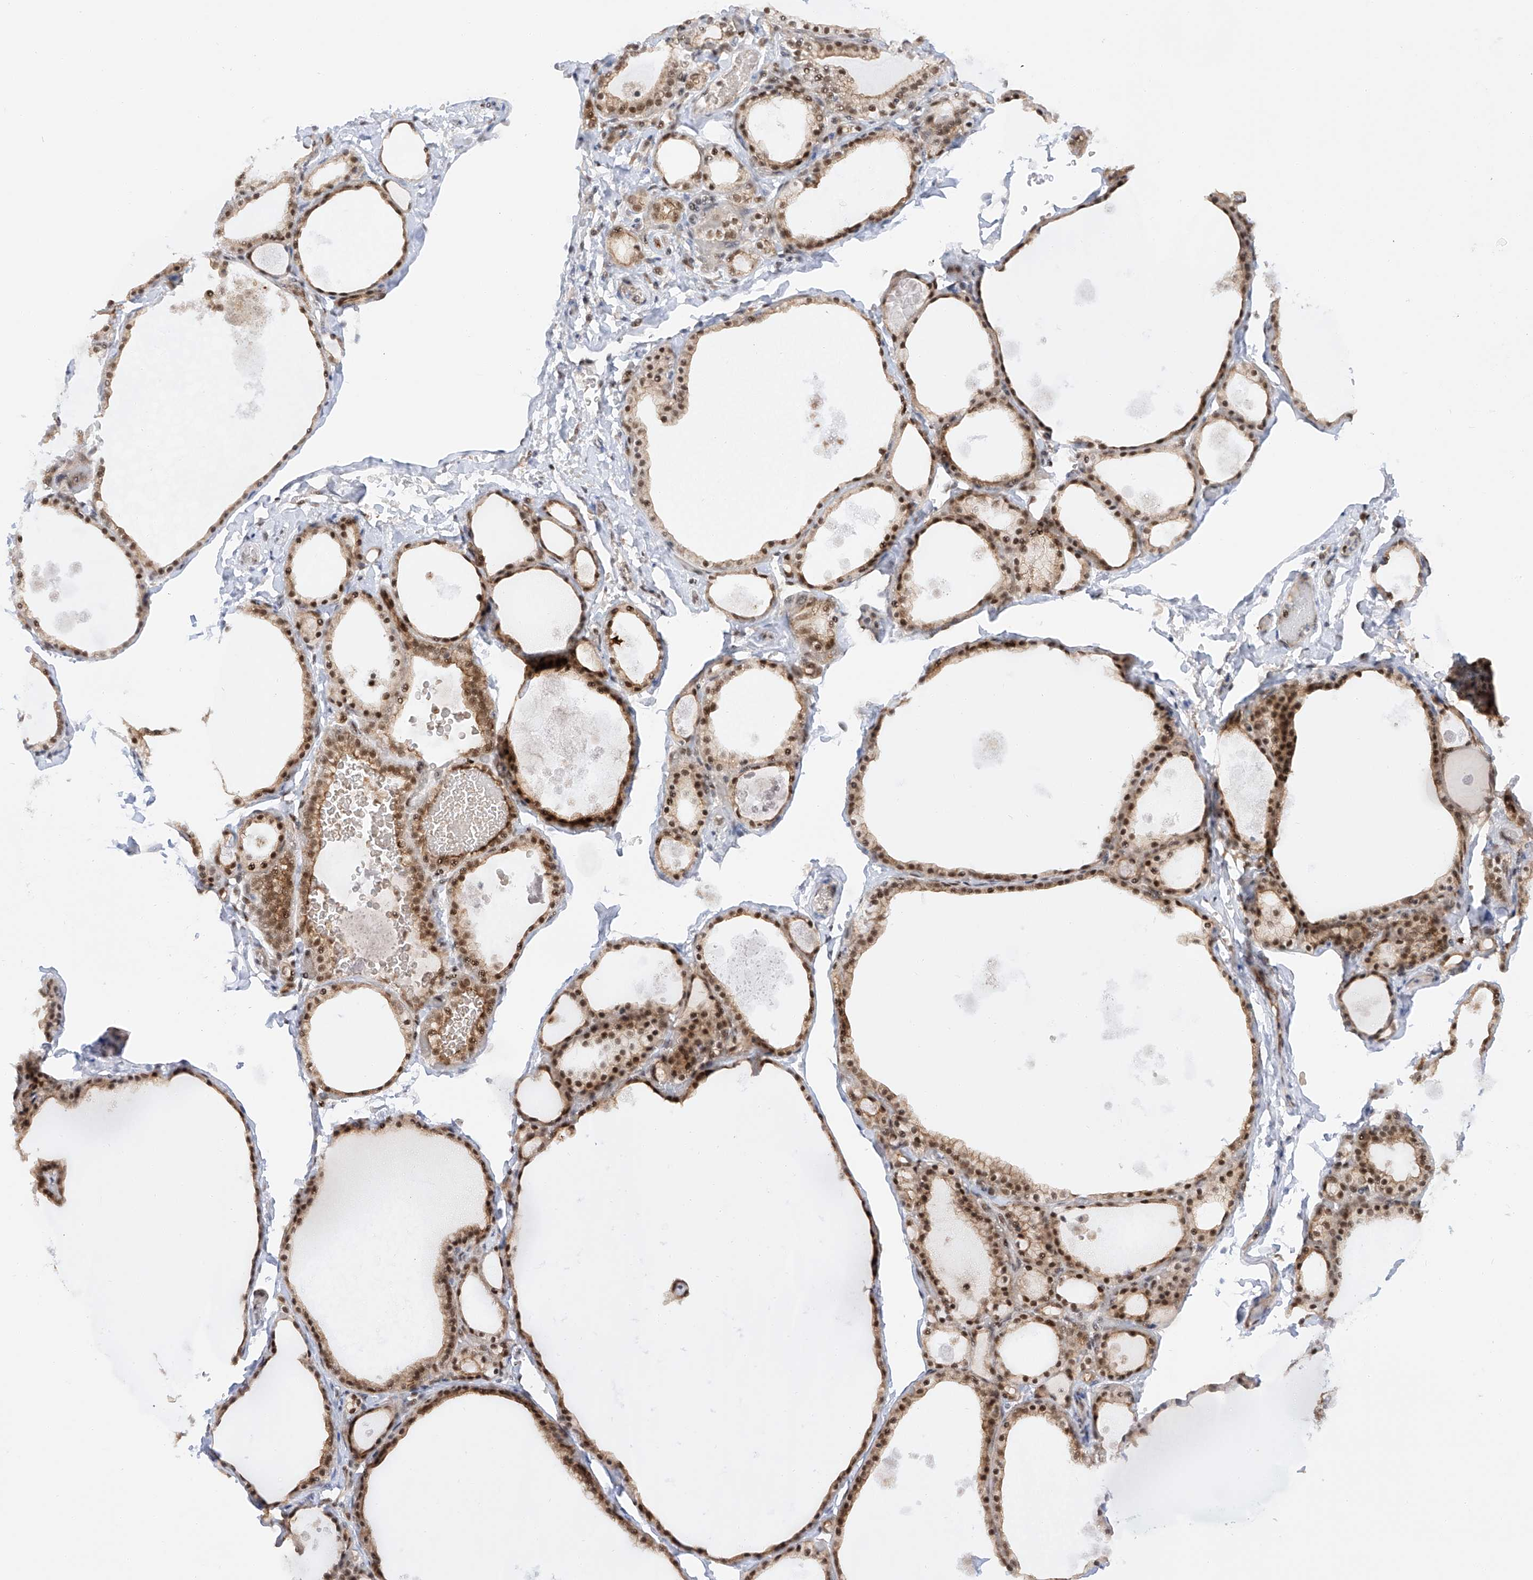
{"staining": {"intensity": "moderate", "quantity": ">75%", "location": "cytoplasmic/membranous,nuclear"}, "tissue": "thyroid gland", "cell_type": "Glandular cells", "image_type": "normal", "snomed": [{"axis": "morphology", "description": "Normal tissue, NOS"}, {"axis": "topography", "description": "Thyroid gland"}], "caption": "Benign thyroid gland was stained to show a protein in brown. There is medium levels of moderate cytoplasmic/membranous,nuclear positivity in about >75% of glandular cells. (DAB = brown stain, brightfield microscopy at high magnification).", "gene": "POGK", "patient": {"sex": "male", "age": 56}}